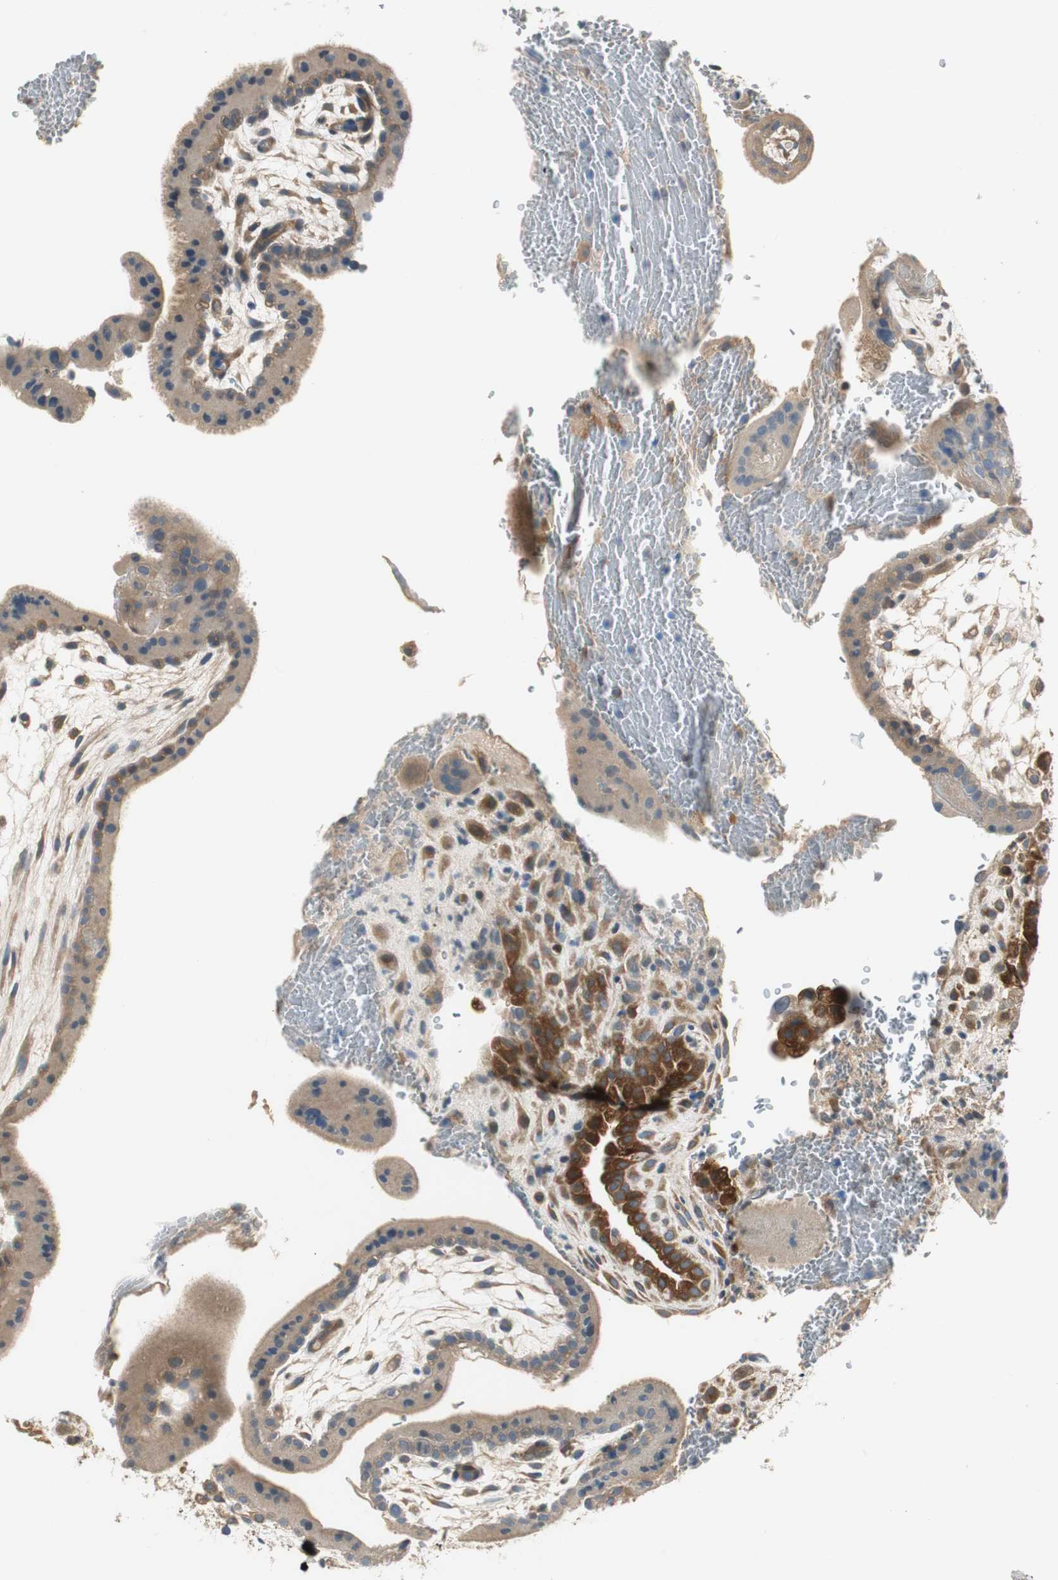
{"staining": {"intensity": "moderate", "quantity": ">75%", "location": "cytoplasmic/membranous"}, "tissue": "placenta", "cell_type": "Decidual cells", "image_type": "normal", "snomed": [{"axis": "morphology", "description": "Normal tissue, NOS"}, {"axis": "topography", "description": "Placenta"}], "caption": "Benign placenta was stained to show a protein in brown. There is medium levels of moderate cytoplasmic/membranous staining in approximately >75% of decidual cells. Using DAB (3,3'-diaminobenzidine) (brown) and hematoxylin (blue) stains, captured at high magnification using brightfield microscopy.", "gene": "PRKAA1", "patient": {"sex": "female", "age": 35}}